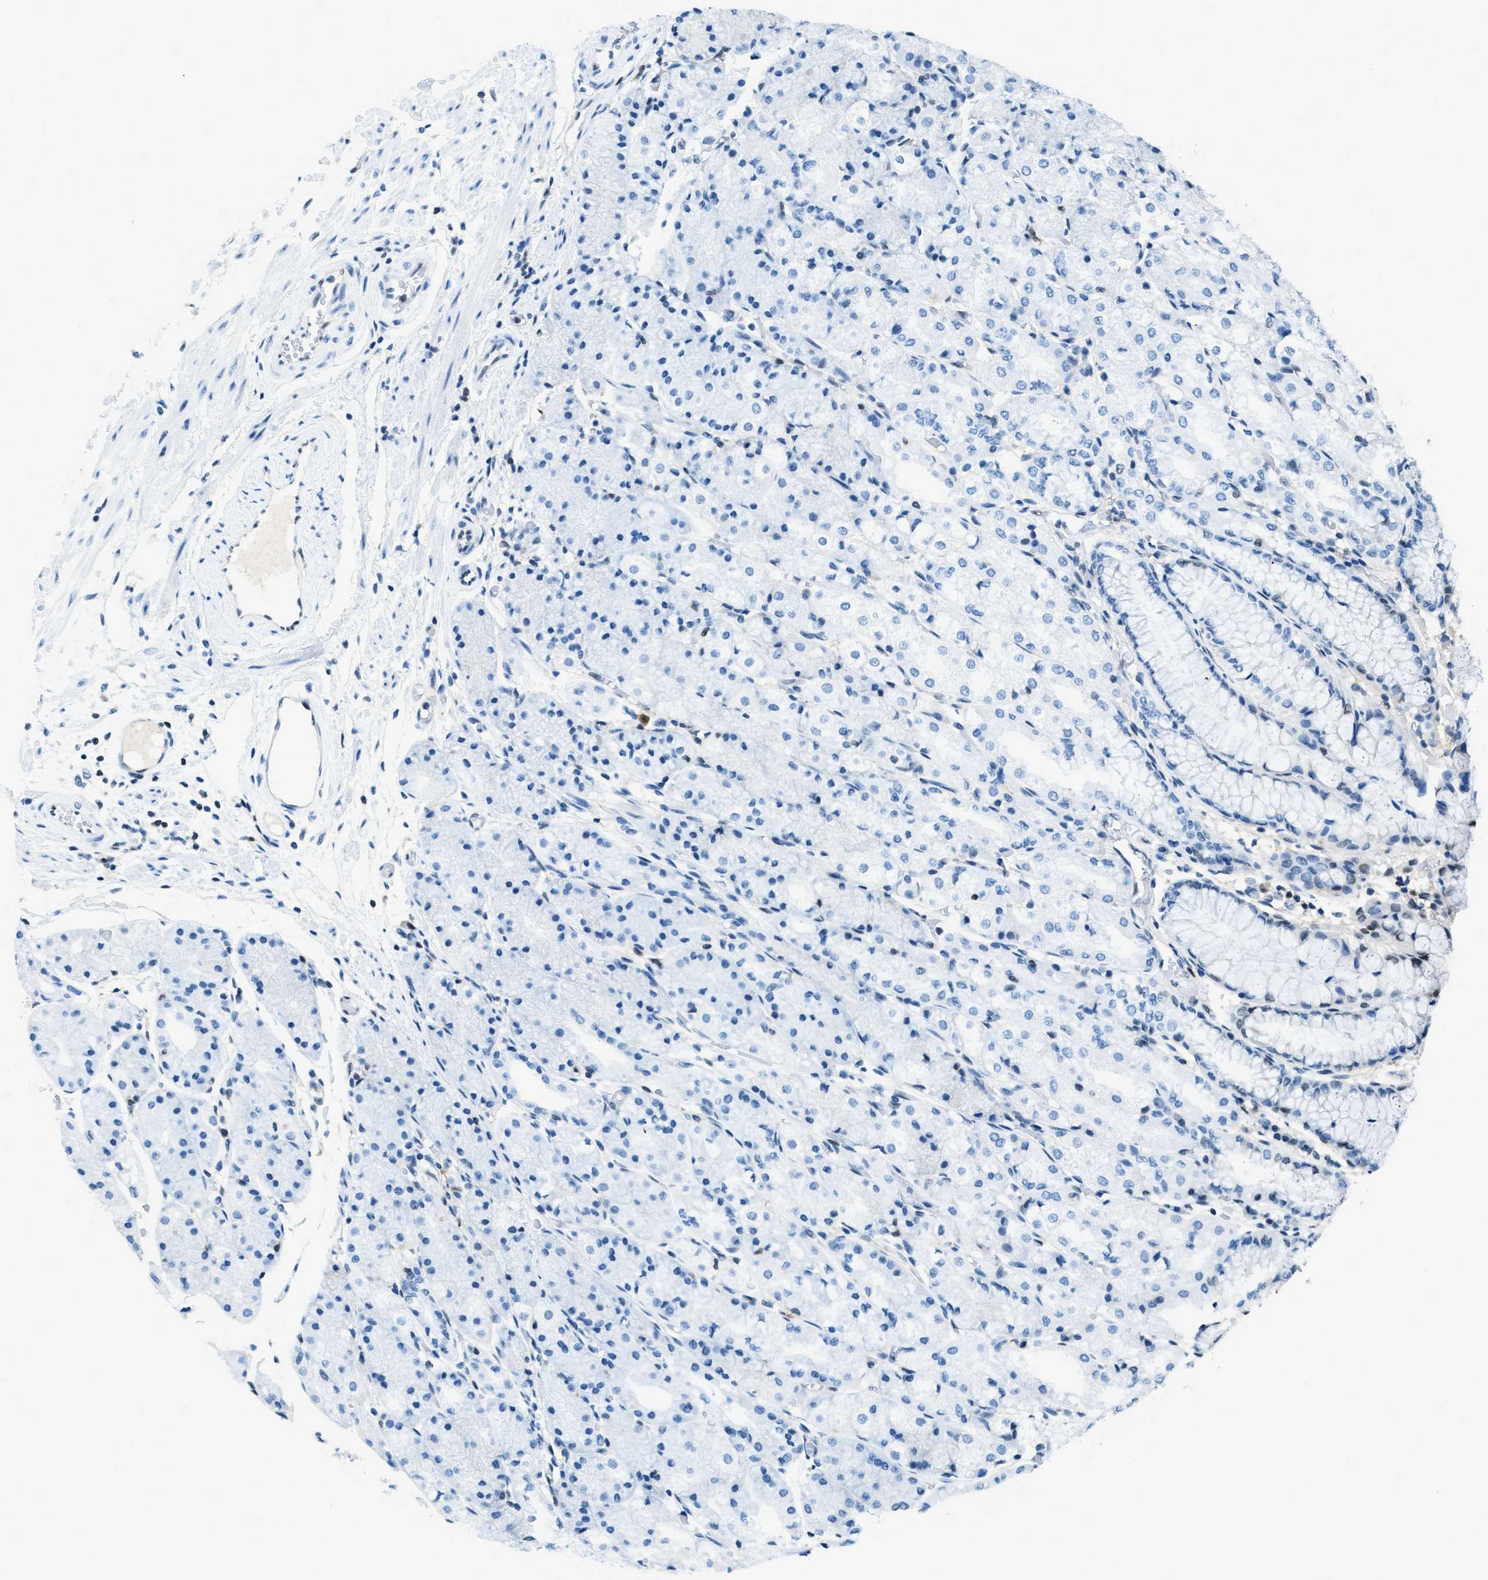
{"staining": {"intensity": "strong", "quantity": "<25%", "location": "nuclear"}, "tissue": "stomach", "cell_type": "Glandular cells", "image_type": "normal", "snomed": [{"axis": "morphology", "description": "Normal tissue, NOS"}, {"axis": "topography", "description": "Stomach, upper"}], "caption": "Immunohistochemical staining of normal stomach shows <25% levels of strong nuclear protein staining in approximately <25% of glandular cells.", "gene": "OGFR", "patient": {"sex": "male", "age": 72}}